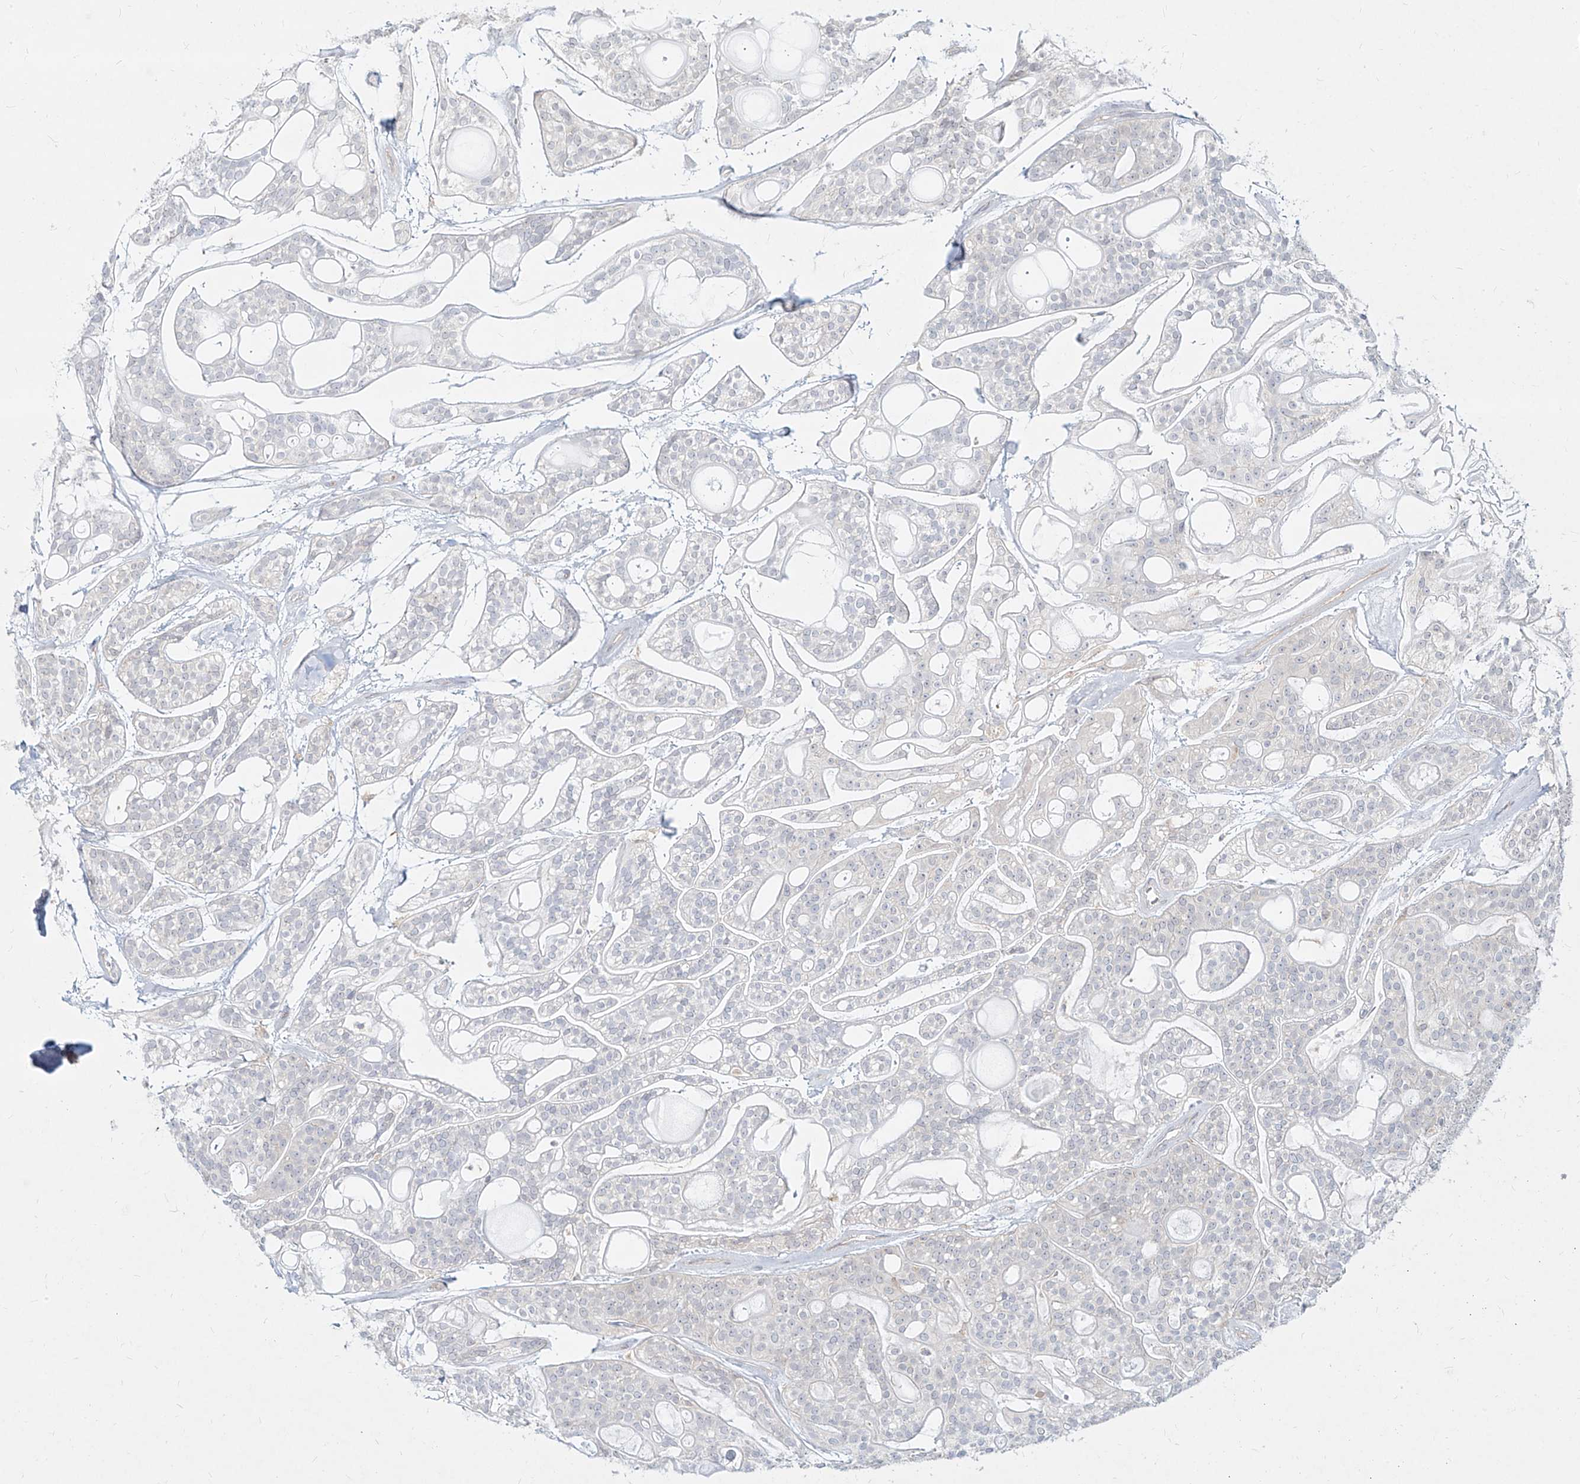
{"staining": {"intensity": "negative", "quantity": "none", "location": "none"}, "tissue": "head and neck cancer", "cell_type": "Tumor cells", "image_type": "cancer", "snomed": [{"axis": "morphology", "description": "Adenocarcinoma, NOS"}, {"axis": "topography", "description": "Head-Neck"}], "caption": "Tumor cells are negative for brown protein staining in head and neck cancer (adenocarcinoma). The staining is performed using DAB brown chromogen with nuclei counter-stained in using hematoxylin.", "gene": "SLC2A12", "patient": {"sex": "male", "age": 66}}